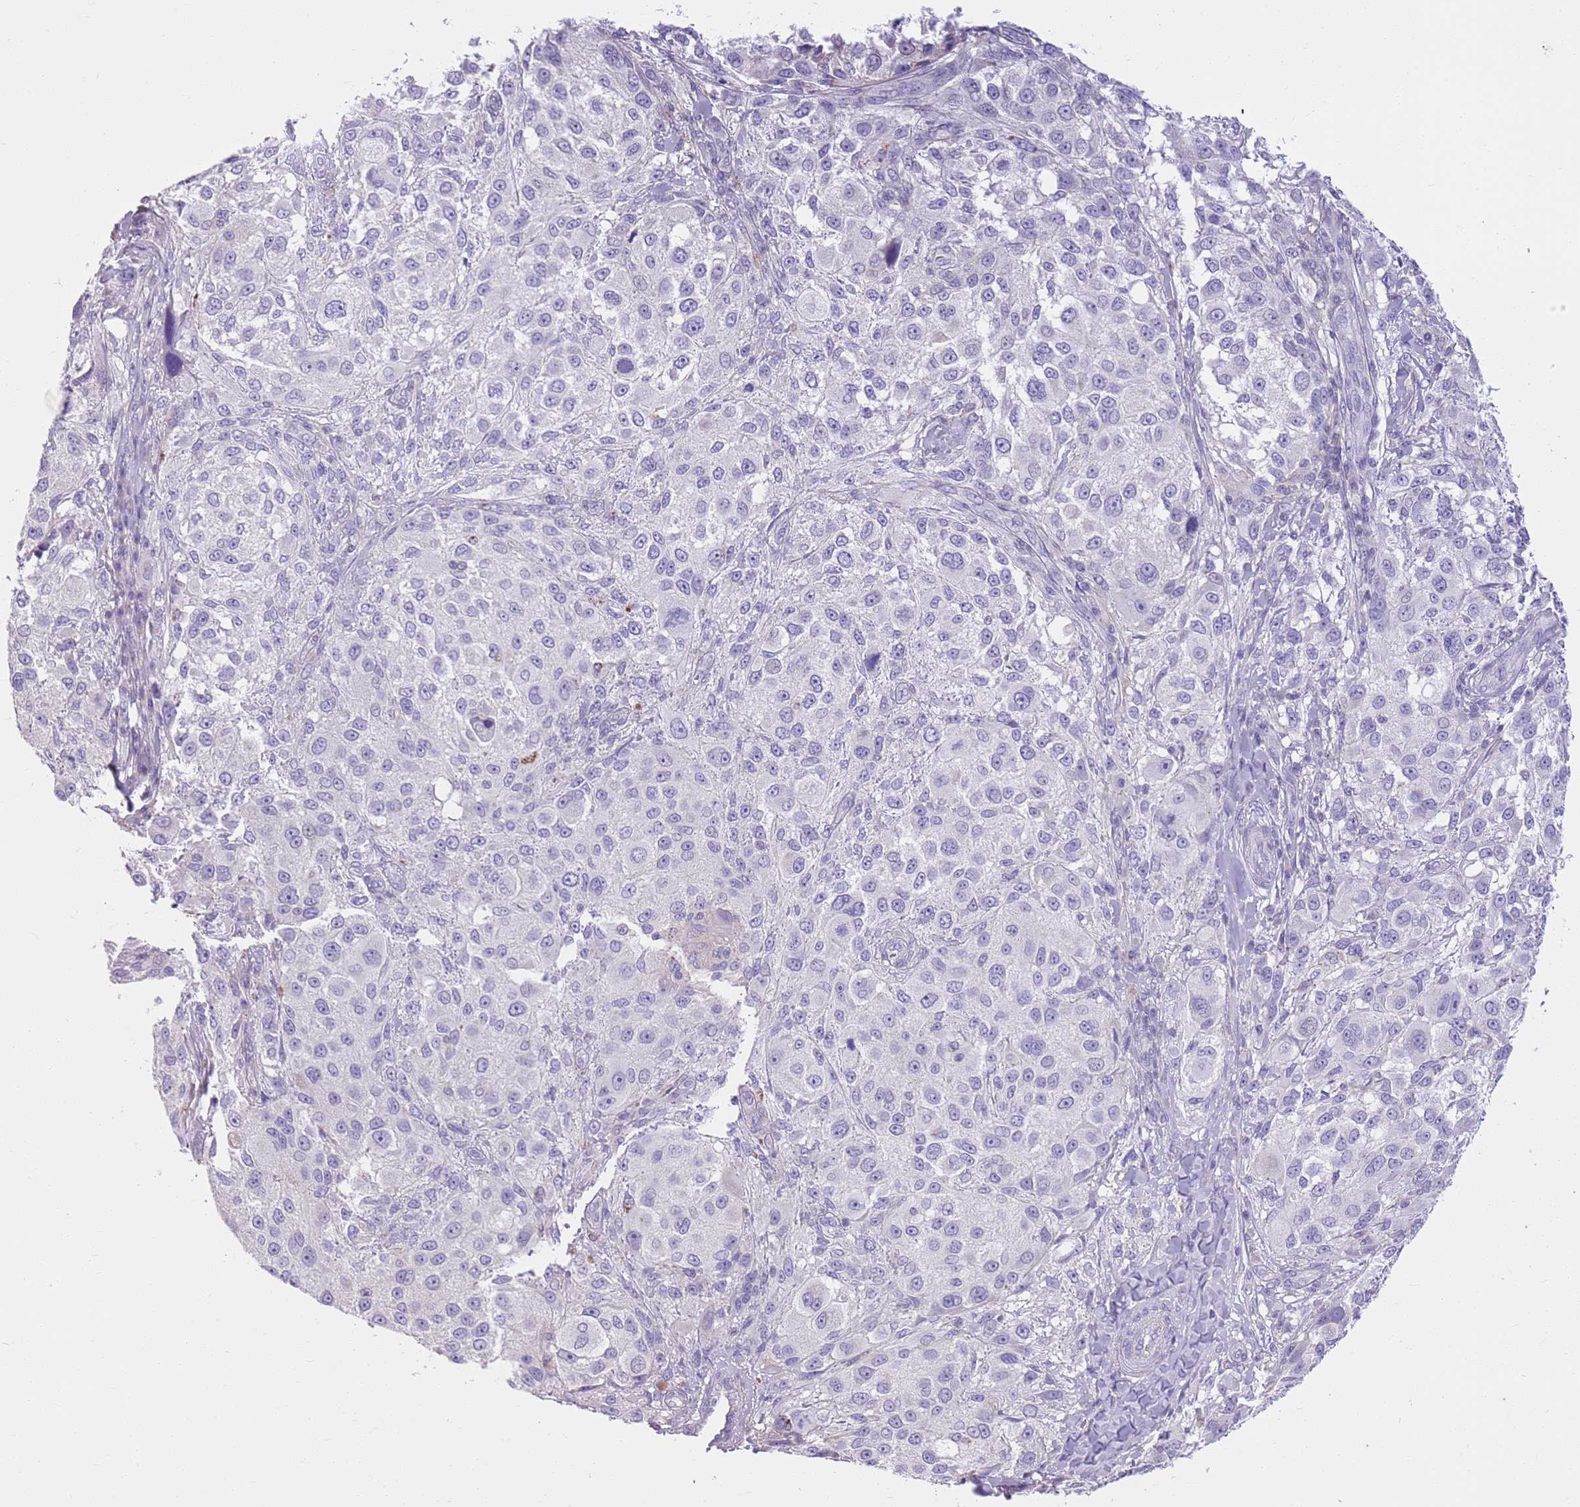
{"staining": {"intensity": "negative", "quantity": "none", "location": "none"}, "tissue": "melanoma", "cell_type": "Tumor cells", "image_type": "cancer", "snomed": [{"axis": "morphology", "description": "Normal morphology"}, {"axis": "morphology", "description": "Malignant melanoma, NOS"}, {"axis": "topography", "description": "Skin"}], "caption": "This is an IHC histopathology image of malignant melanoma. There is no staining in tumor cells.", "gene": "CNPPD1", "patient": {"sex": "female", "age": 72}}